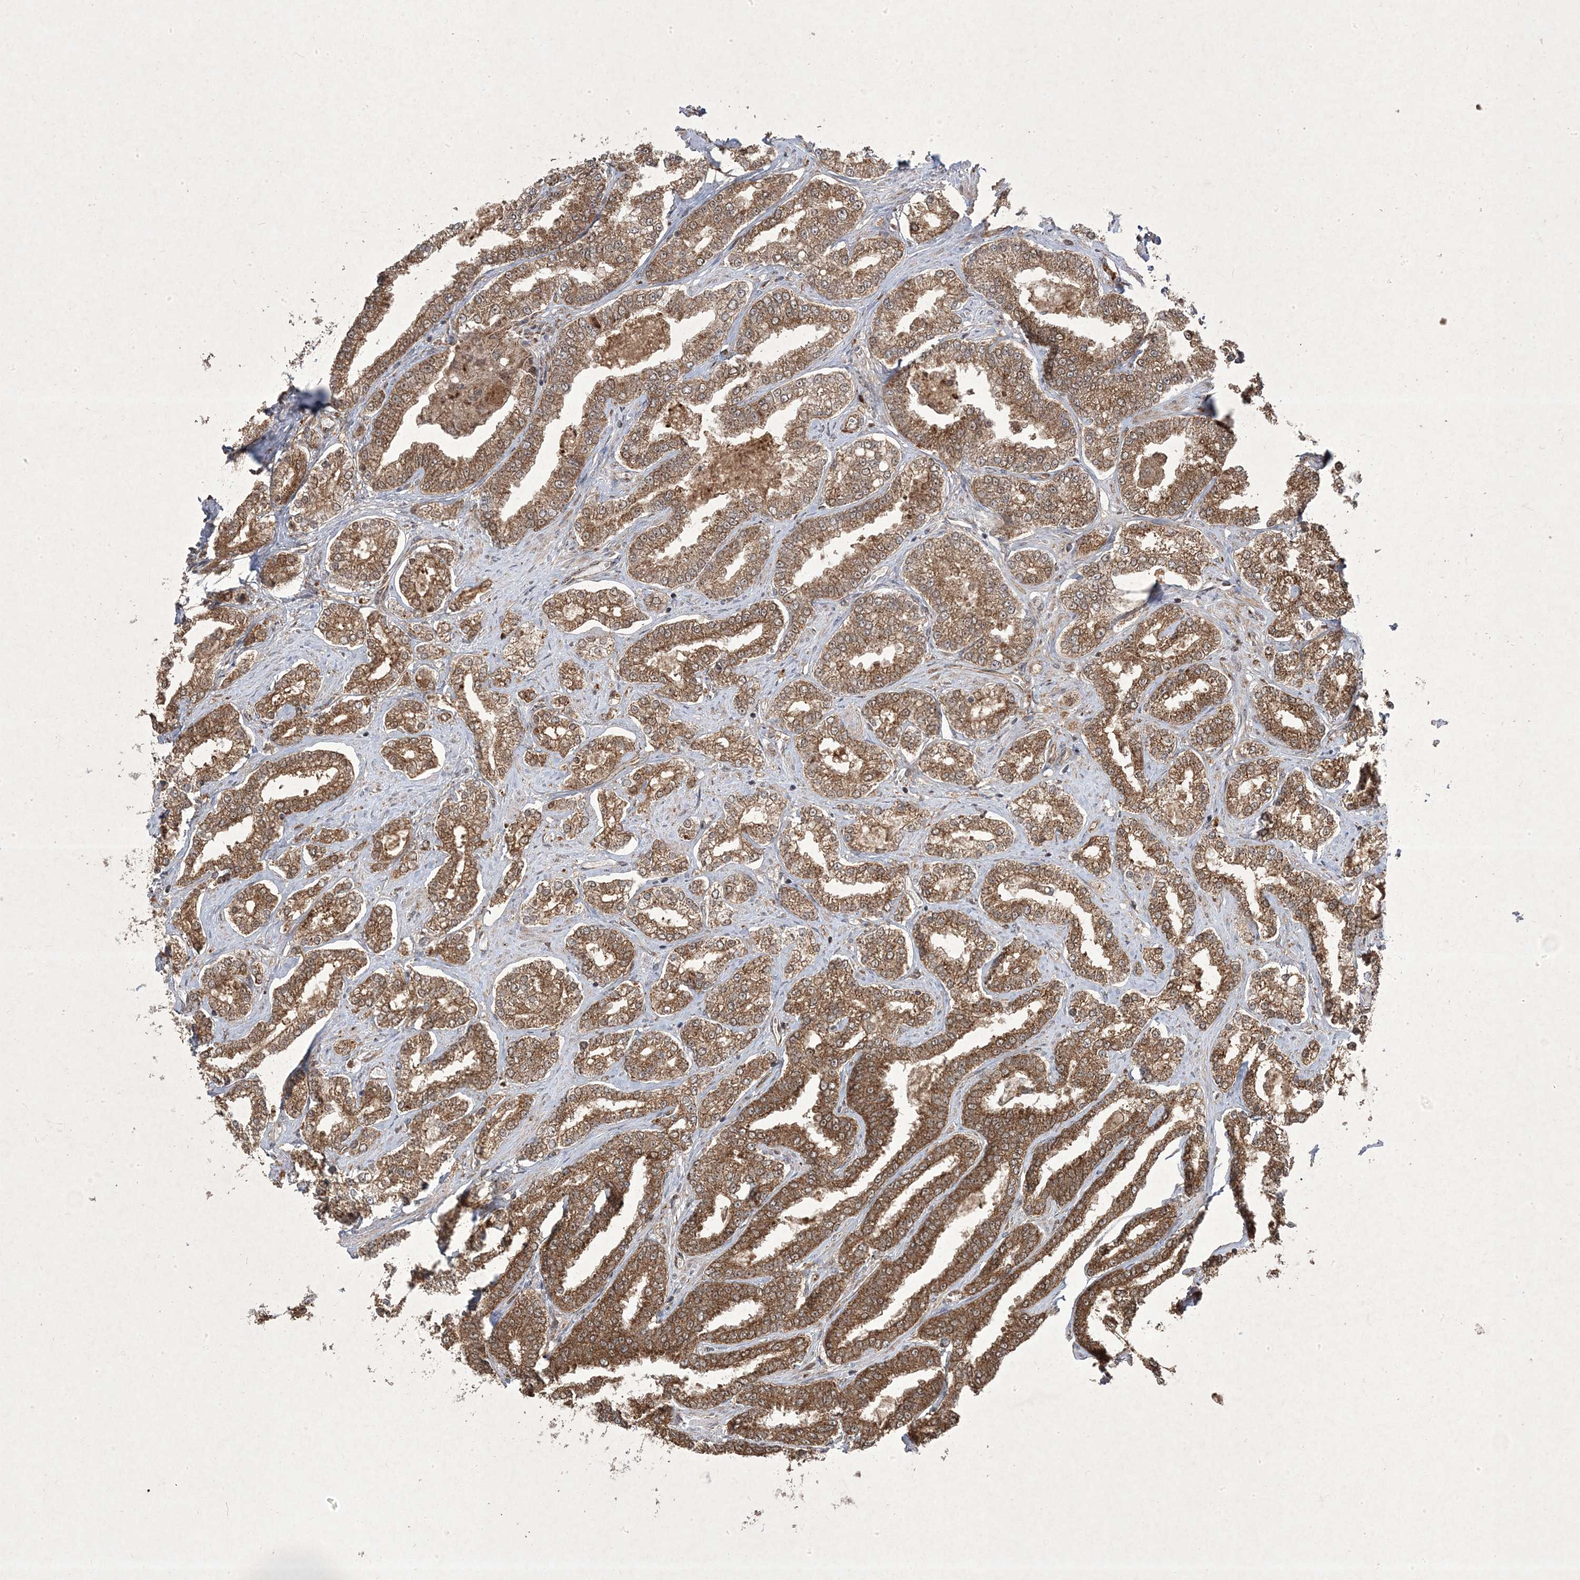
{"staining": {"intensity": "moderate", "quantity": ">75%", "location": "cytoplasmic/membranous"}, "tissue": "prostate cancer", "cell_type": "Tumor cells", "image_type": "cancer", "snomed": [{"axis": "morphology", "description": "Normal tissue, NOS"}, {"axis": "morphology", "description": "Adenocarcinoma, High grade"}, {"axis": "topography", "description": "Prostate"}], "caption": "The immunohistochemical stain highlights moderate cytoplasmic/membranous expression in tumor cells of high-grade adenocarcinoma (prostate) tissue. The protein of interest is shown in brown color, while the nuclei are stained blue.", "gene": "PLEKHM2", "patient": {"sex": "male", "age": 83}}